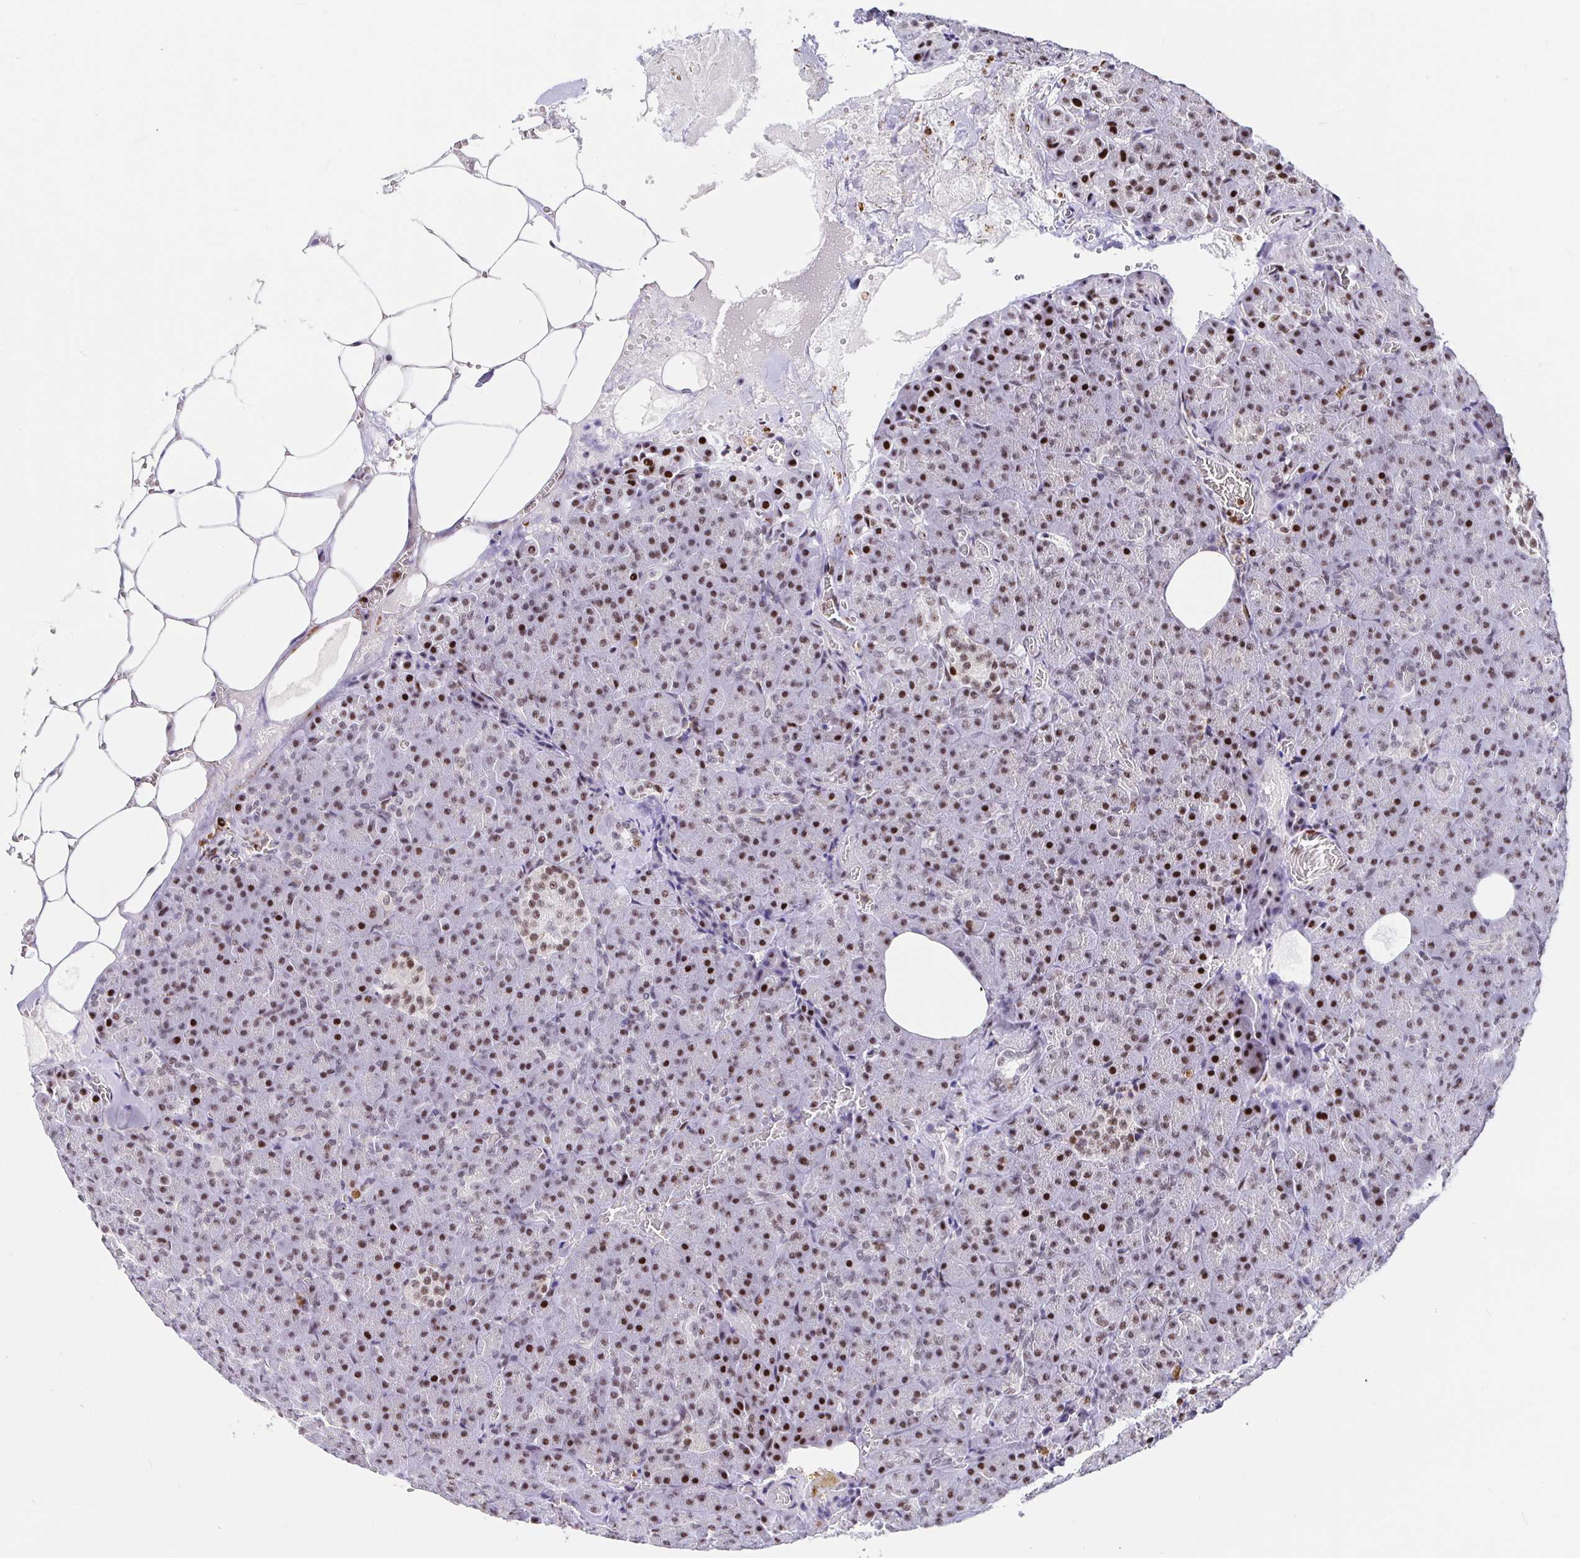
{"staining": {"intensity": "moderate", "quantity": ">75%", "location": "nuclear"}, "tissue": "pancreas", "cell_type": "Exocrine glandular cells", "image_type": "normal", "snomed": [{"axis": "morphology", "description": "Normal tissue, NOS"}, {"axis": "topography", "description": "Pancreas"}], "caption": "Immunohistochemical staining of unremarkable human pancreas displays >75% levels of moderate nuclear protein expression in approximately >75% of exocrine glandular cells. The staining was performed using DAB to visualize the protein expression in brown, while the nuclei were stained in blue with hematoxylin (Magnification: 20x).", "gene": "SETD5", "patient": {"sex": "female", "age": 74}}